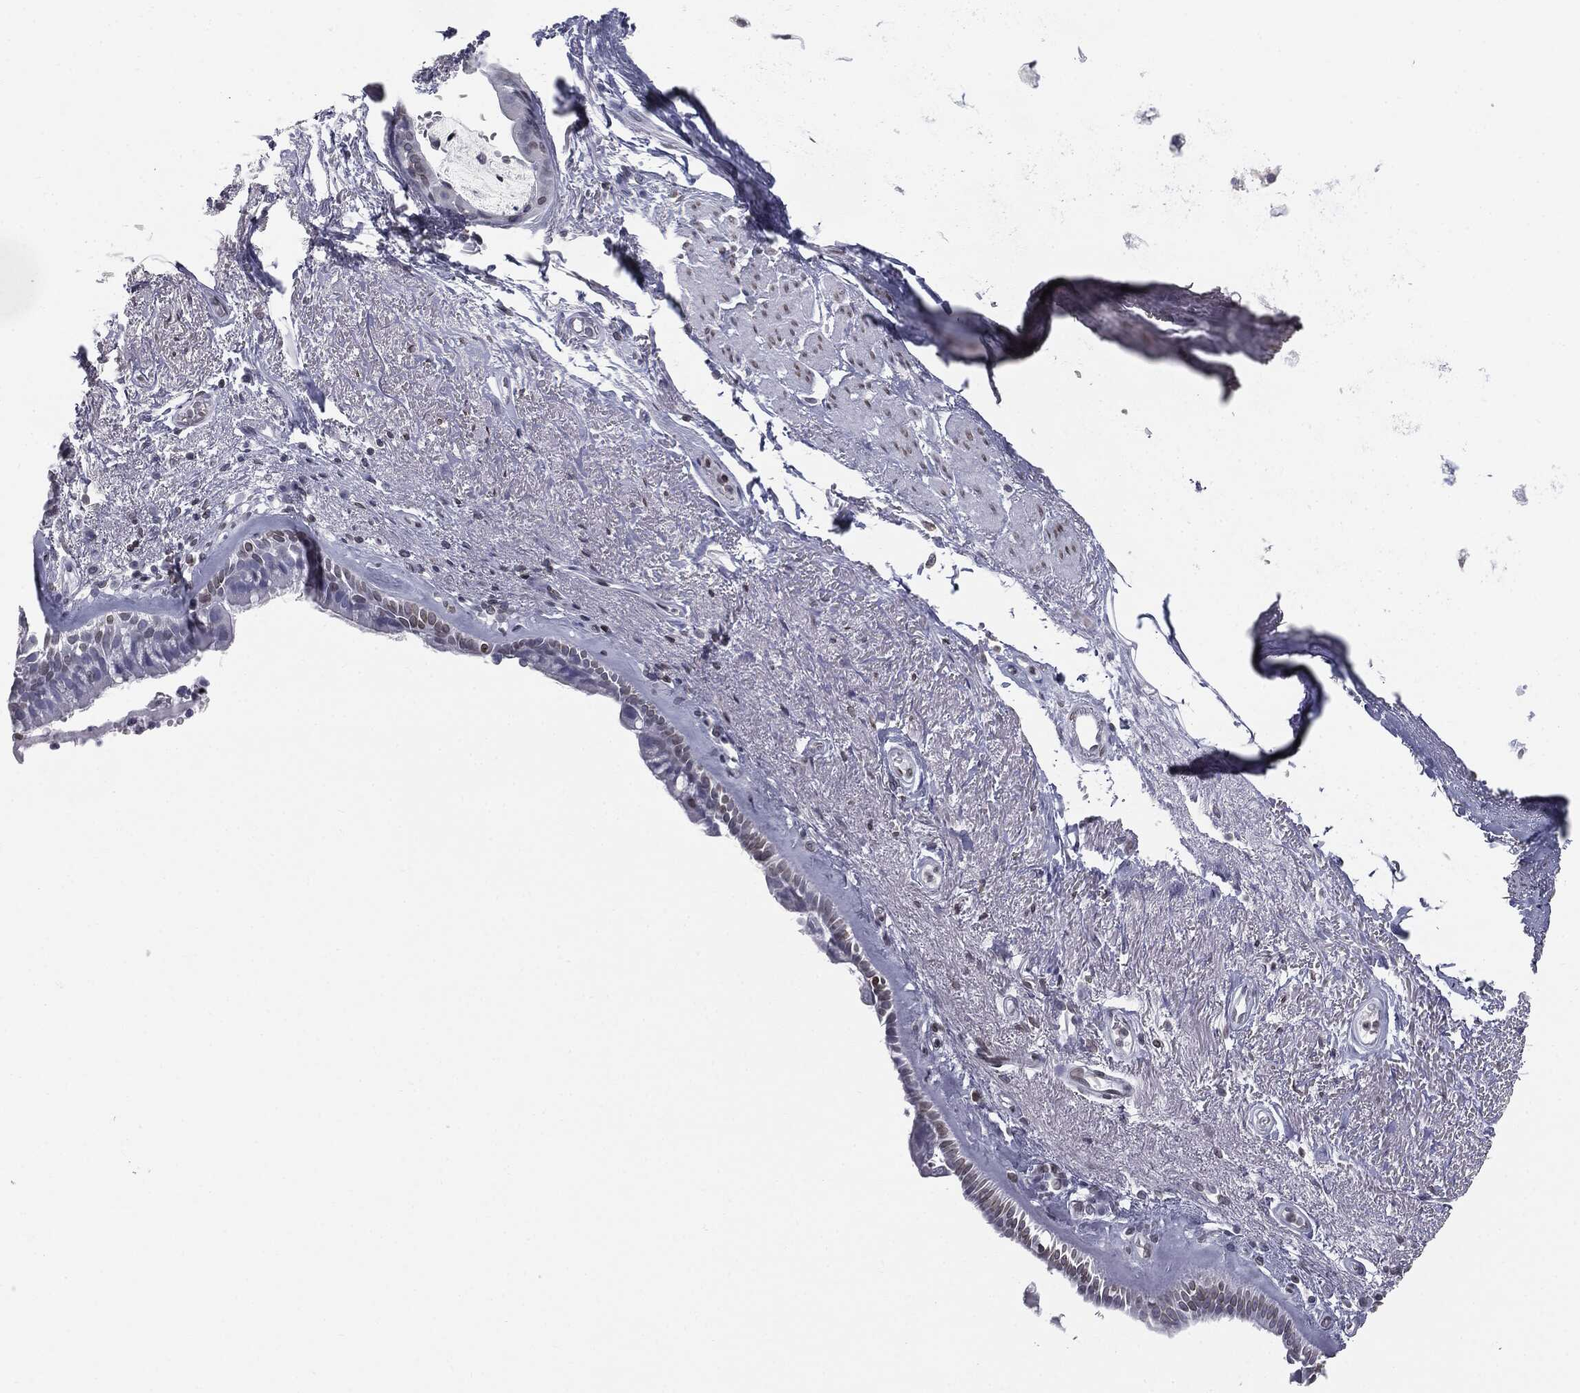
{"staining": {"intensity": "negative", "quantity": "none", "location": "none"}, "tissue": "bronchus", "cell_type": "Respiratory epithelial cells", "image_type": "normal", "snomed": [{"axis": "morphology", "description": "Normal tissue, NOS"}, {"axis": "topography", "description": "Bronchus"}], "caption": "Image shows no protein staining in respiratory epithelial cells of benign bronchus. (DAB (3,3'-diaminobenzidine) immunohistochemistry, high magnification).", "gene": "ALDOB", "patient": {"sex": "male", "age": 82}}